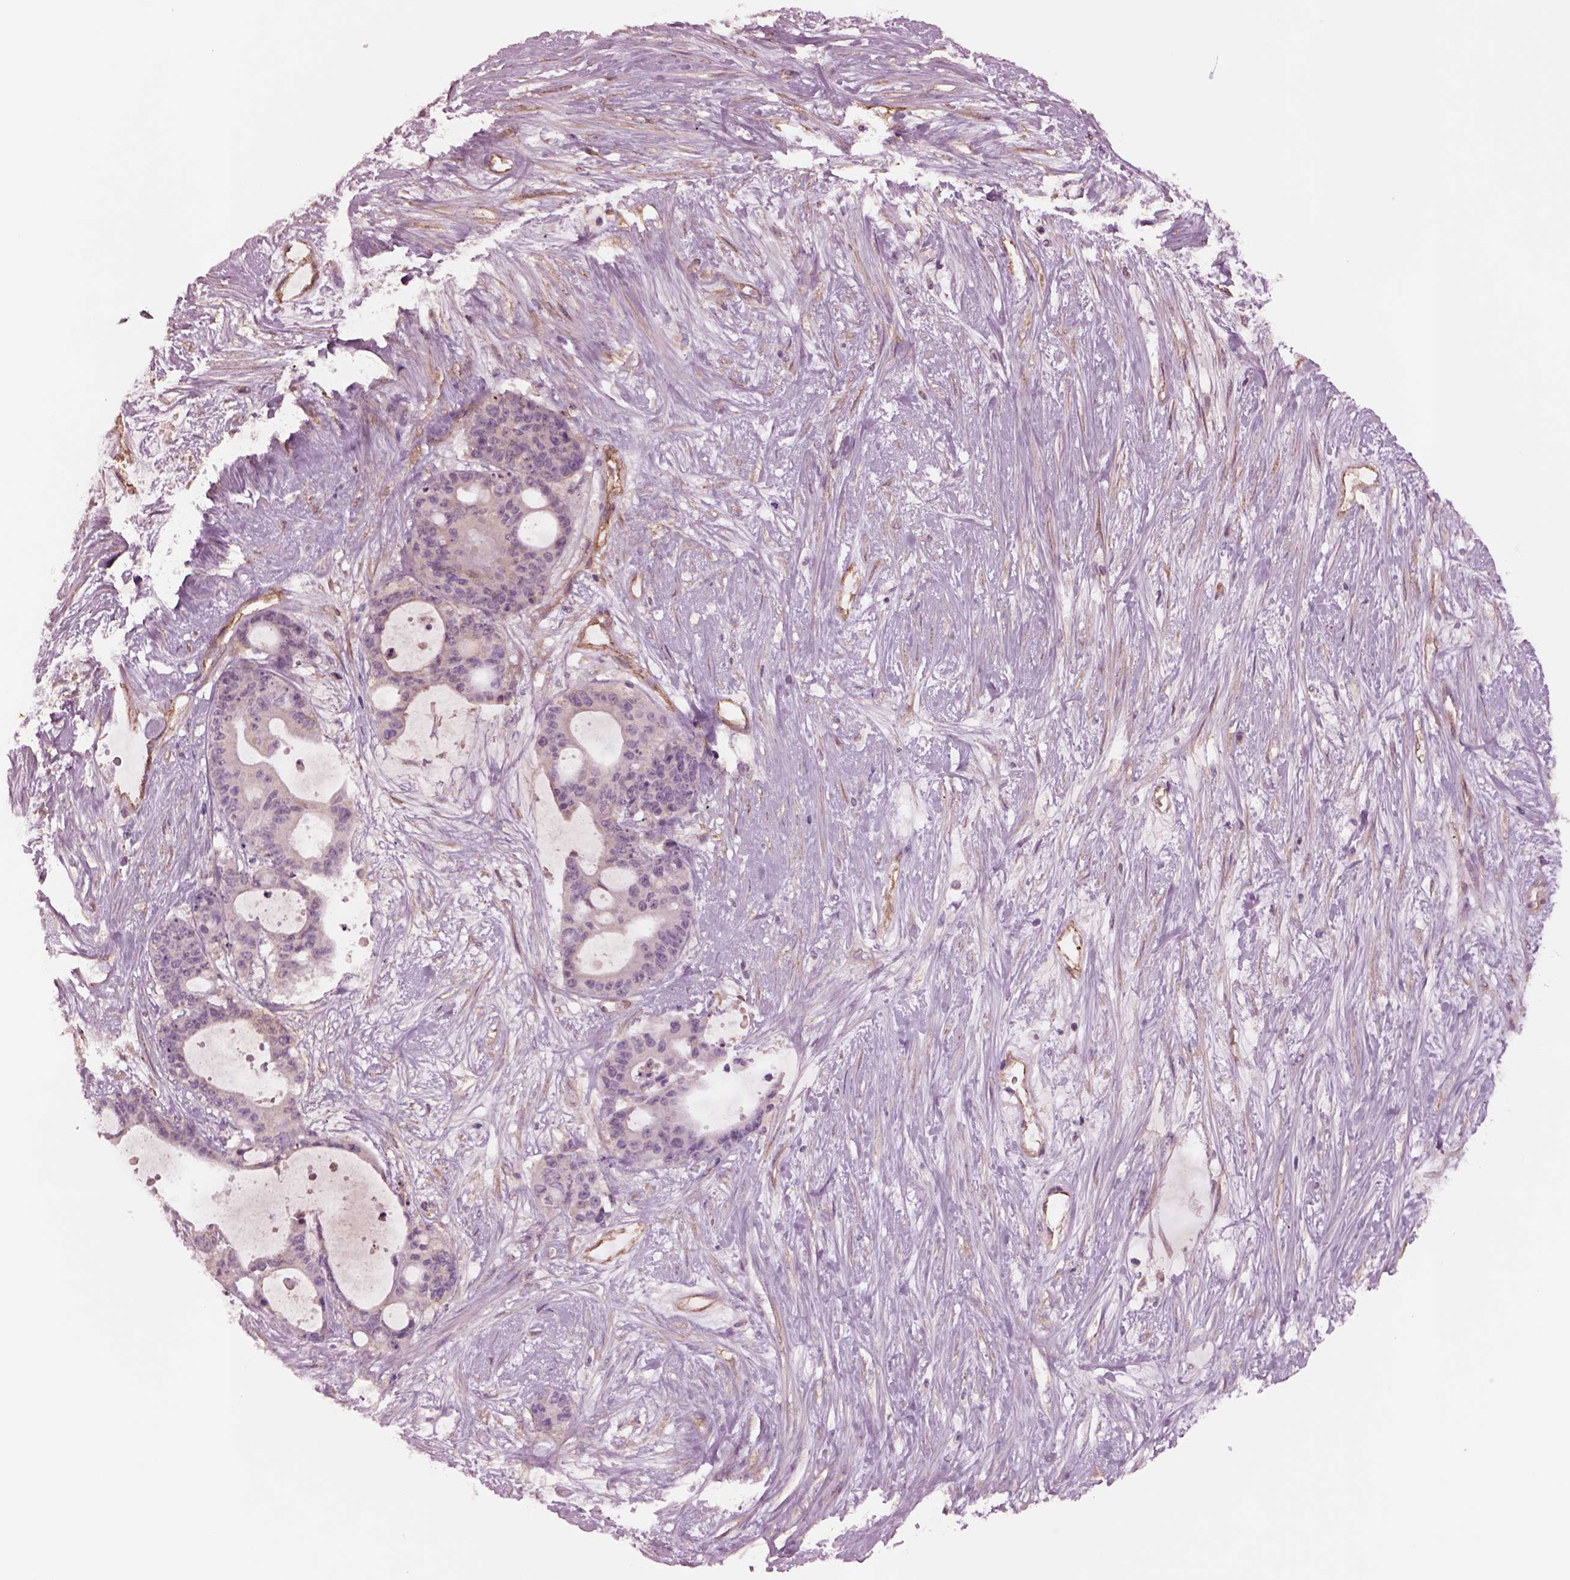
{"staining": {"intensity": "negative", "quantity": "none", "location": "none"}, "tissue": "liver cancer", "cell_type": "Tumor cells", "image_type": "cancer", "snomed": [{"axis": "morphology", "description": "Normal tissue, NOS"}, {"axis": "morphology", "description": "Cholangiocarcinoma"}, {"axis": "topography", "description": "Liver"}, {"axis": "topography", "description": "Peripheral nerve tissue"}], "caption": "Tumor cells show no significant expression in liver cancer. Brightfield microscopy of immunohistochemistry (IHC) stained with DAB (3,3'-diaminobenzidine) (brown) and hematoxylin (blue), captured at high magnification.", "gene": "HTR1B", "patient": {"sex": "female", "age": 73}}